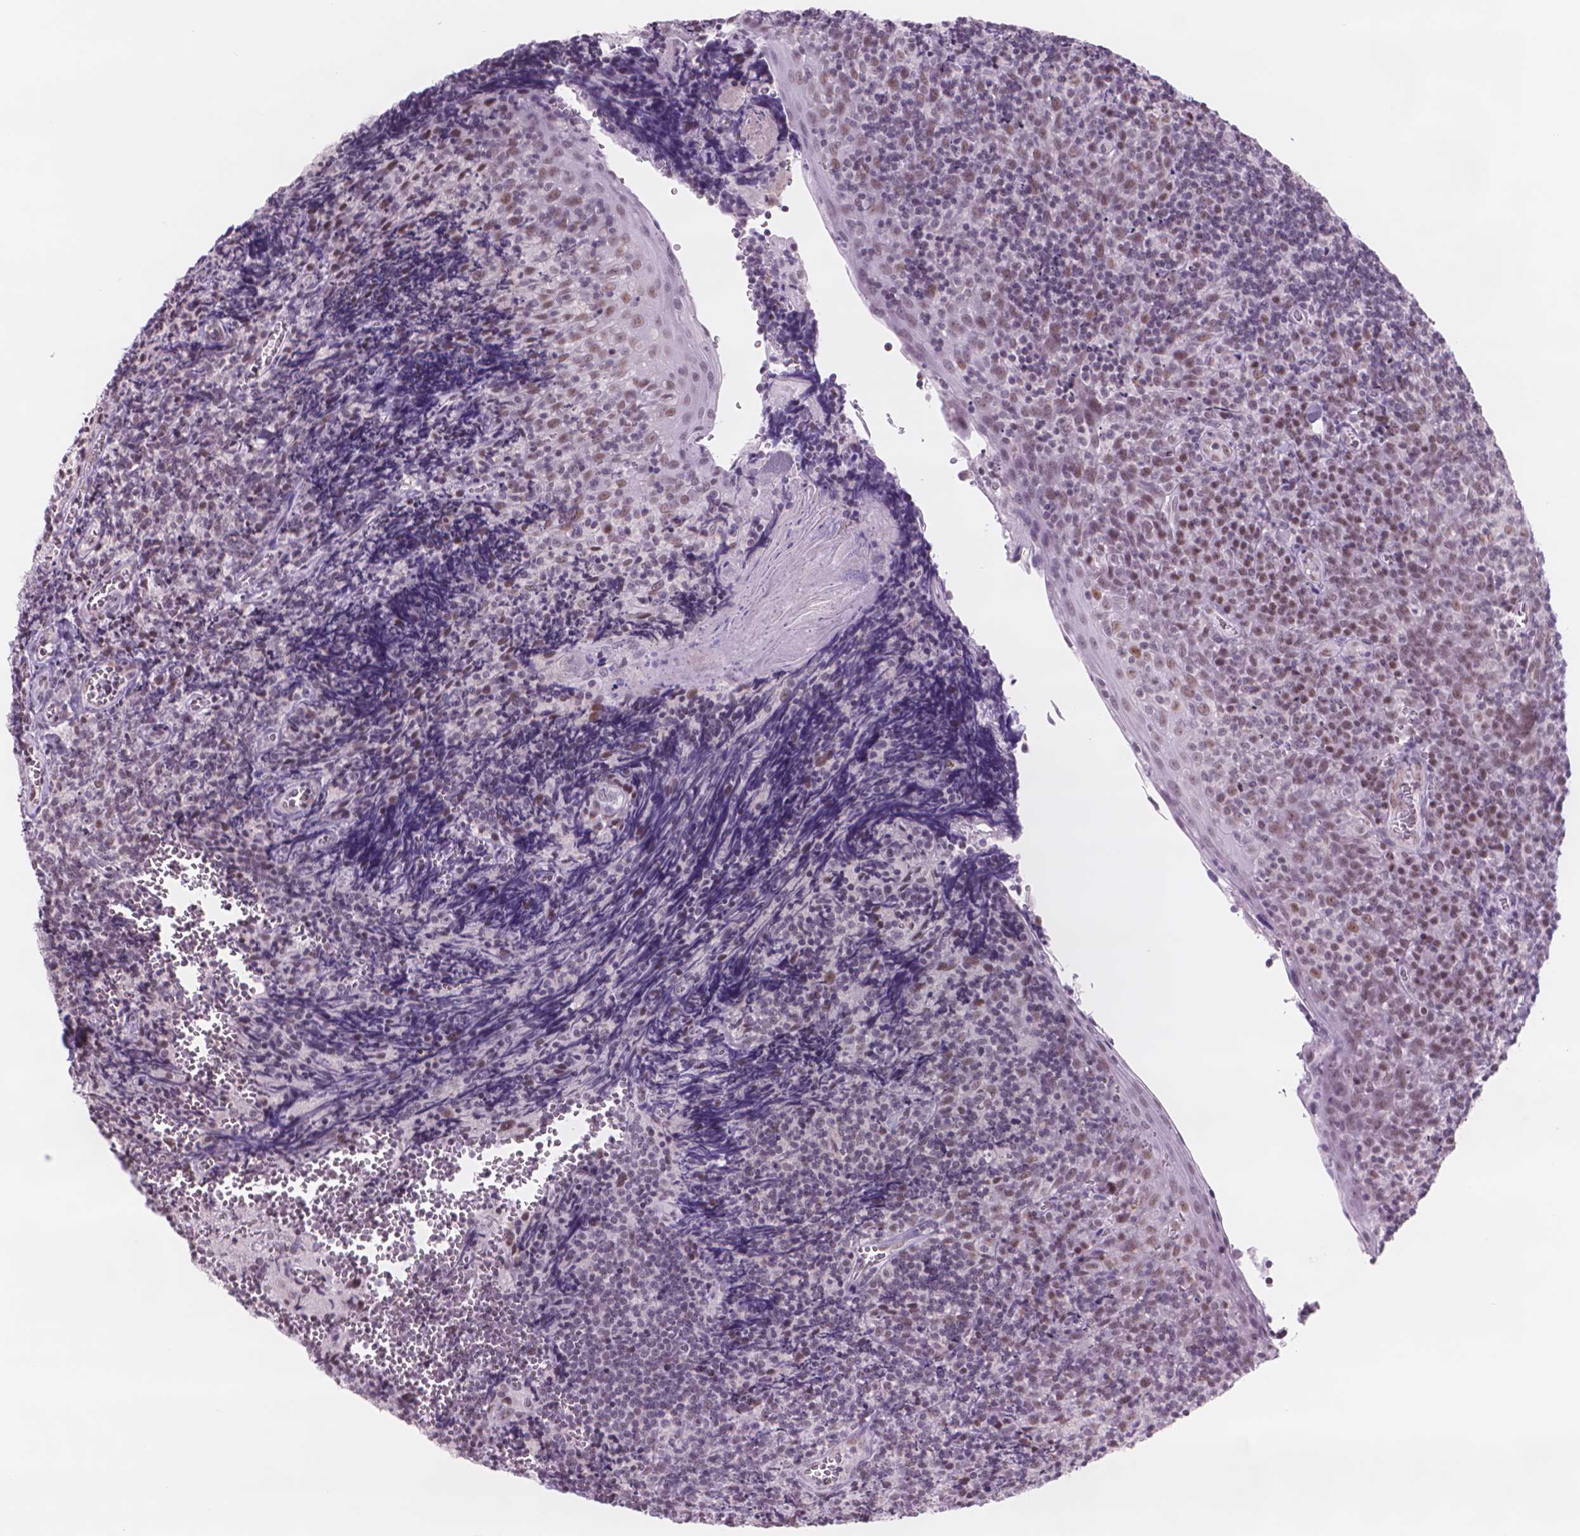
{"staining": {"intensity": "weak", "quantity": "25%-75%", "location": "nuclear"}, "tissue": "tonsil", "cell_type": "Germinal center cells", "image_type": "normal", "snomed": [{"axis": "morphology", "description": "Normal tissue, NOS"}, {"axis": "morphology", "description": "Inflammation, NOS"}, {"axis": "topography", "description": "Tonsil"}], "caption": "This histopathology image reveals immunohistochemistry staining of benign human tonsil, with low weak nuclear expression in approximately 25%-75% of germinal center cells.", "gene": "POLR3D", "patient": {"sex": "female", "age": 31}}